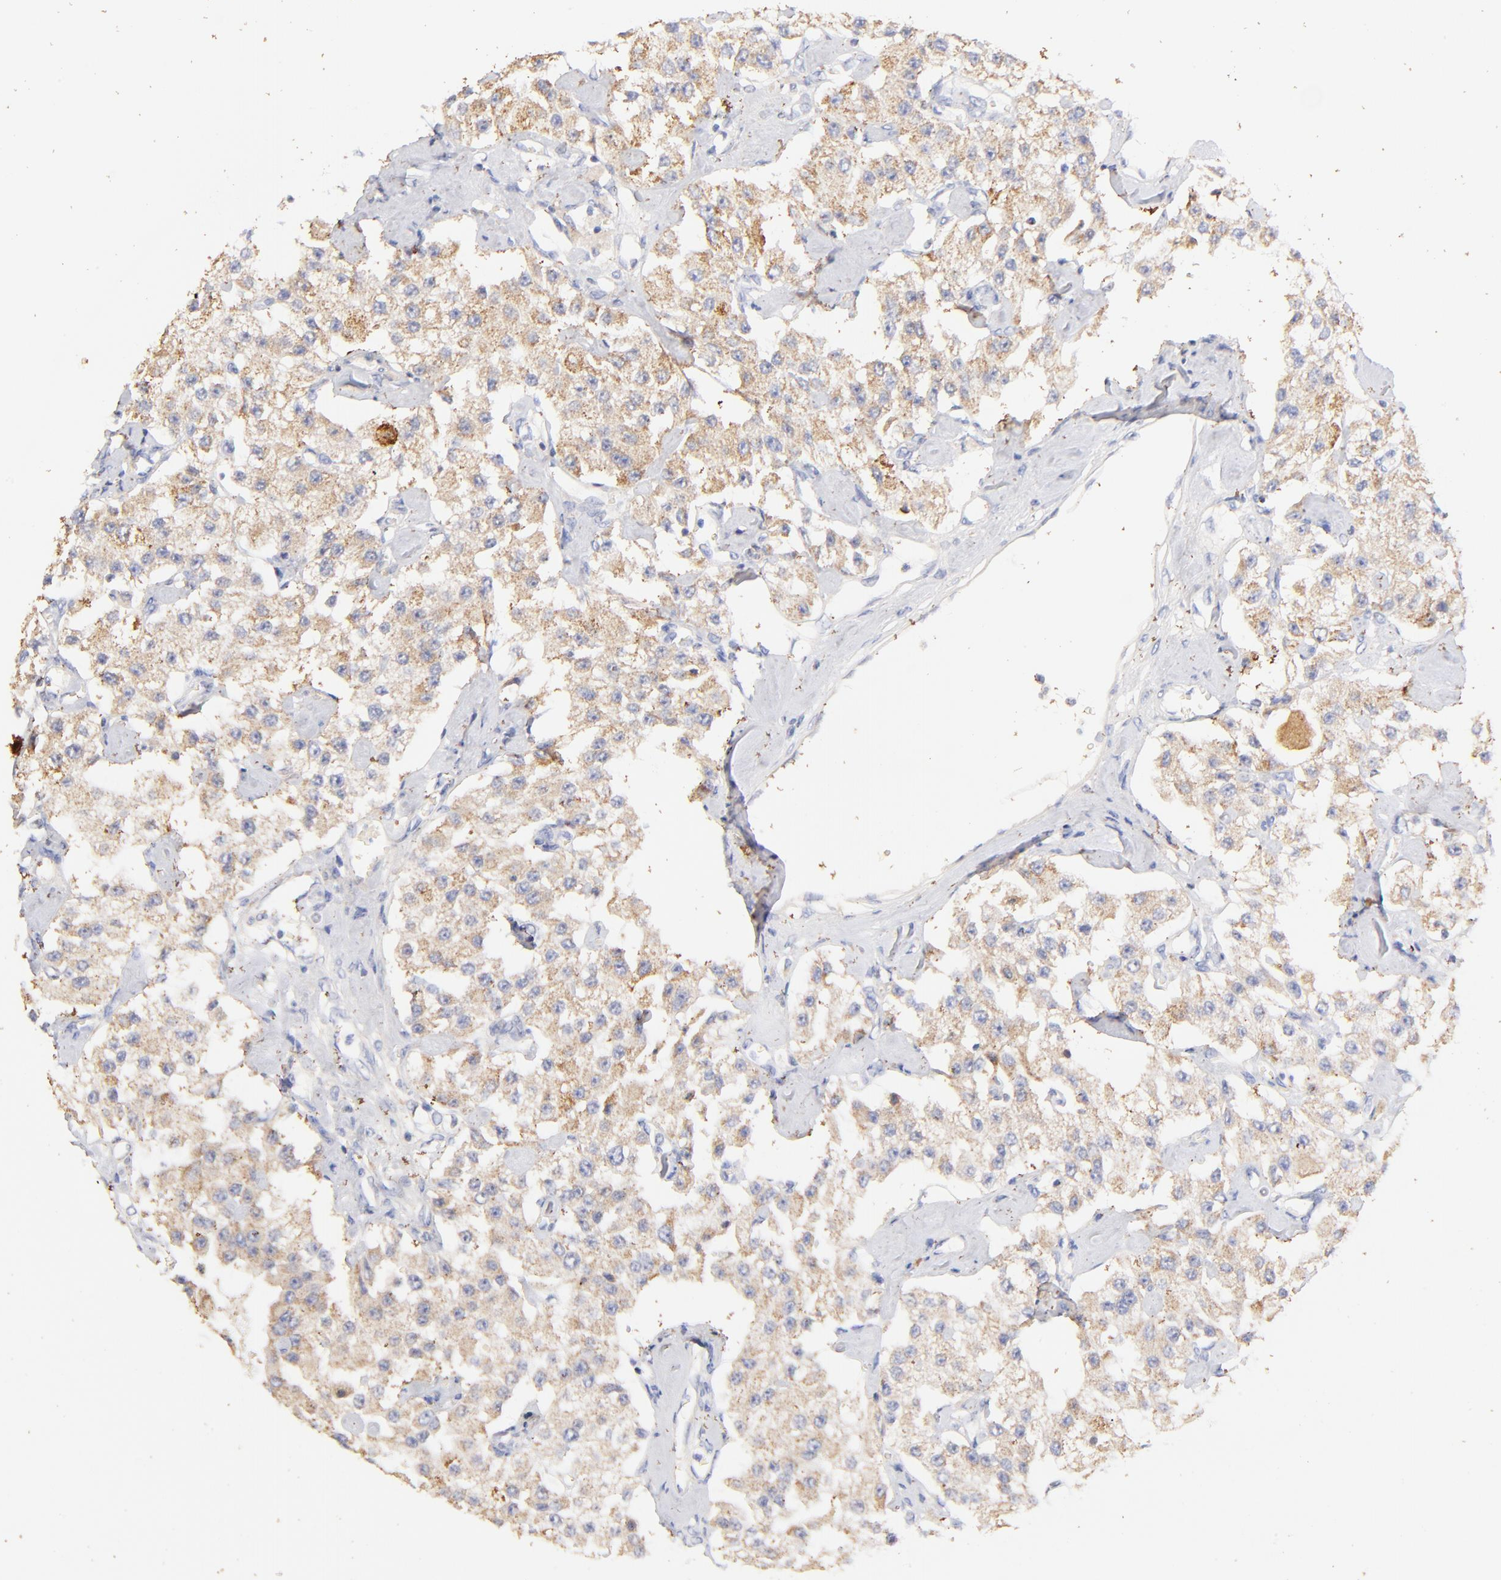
{"staining": {"intensity": "weak", "quantity": ">75%", "location": "cytoplasmic/membranous"}, "tissue": "carcinoid", "cell_type": "Tumor cells", "image_type": "cancer", "snomed": [{"axis": "morphology", "description": "Carcinoid, malignant, NOS"}, {"axis": "topography", "description": "Pancreas"}], "caption": "Weak cytoplasmic/membranous expression for a protein is appreciated in about >75% of tumor cells of carcinoid using IHC.", "gene": "IGLV7-43", "patient": {"sex": "male", "age": 41}}